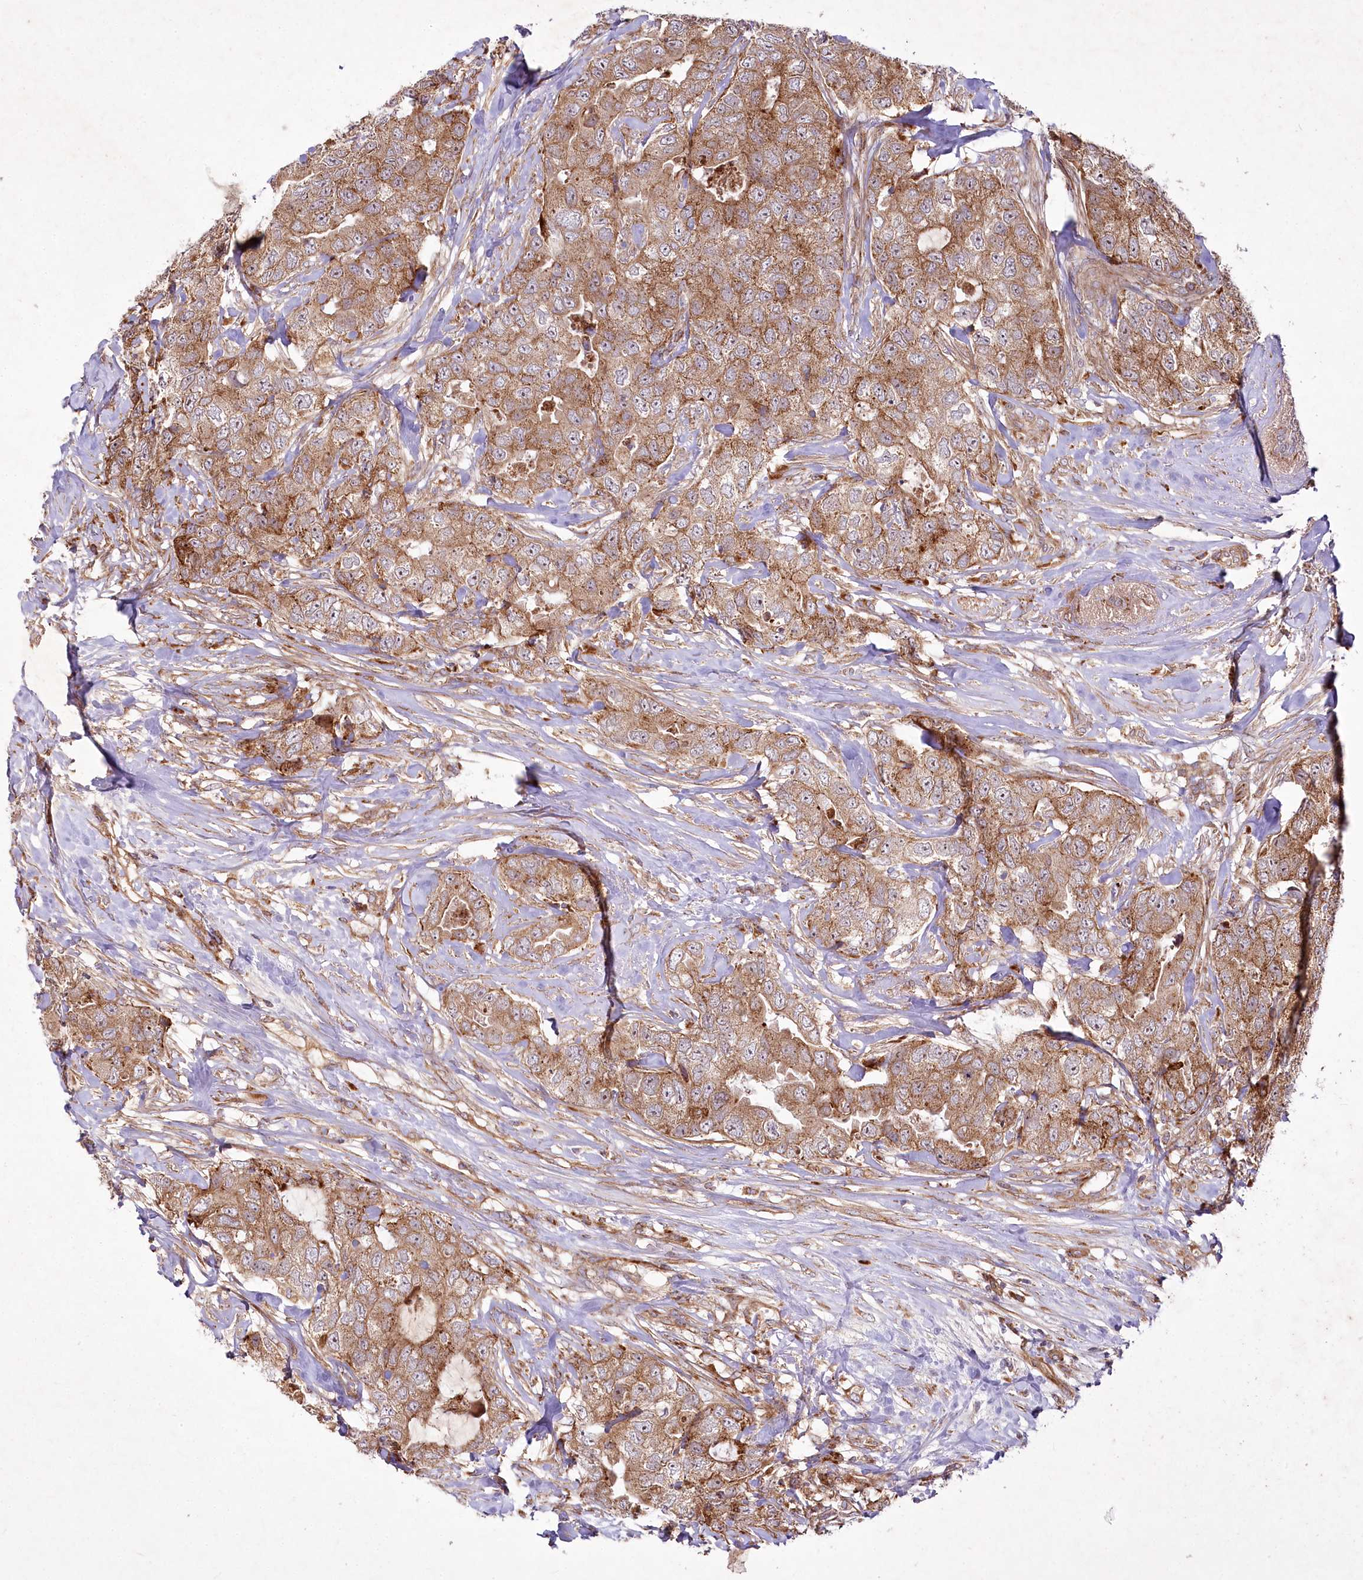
{"staining": {"intensity": "moderate", "quantity": ">75%", "location": "cytoplasmic/membranous"}, "tissue": "breast cancer", "cell_type": "Tumor cells", "image_type": "cancer", "snomed": [{"axis": "morphology", "description": "Duct carcinoma"}, {"axis": "topography", "description": "Breast"}], "caption": "Immunohistochemical staining of breast infiltrating ductal carcinoma shows medium levels of moderate cytoplasmic/membranous expression in about >75% of tumor cells.", "gene": "PSTK", "patient": {"sex": "female", "age": 62}}